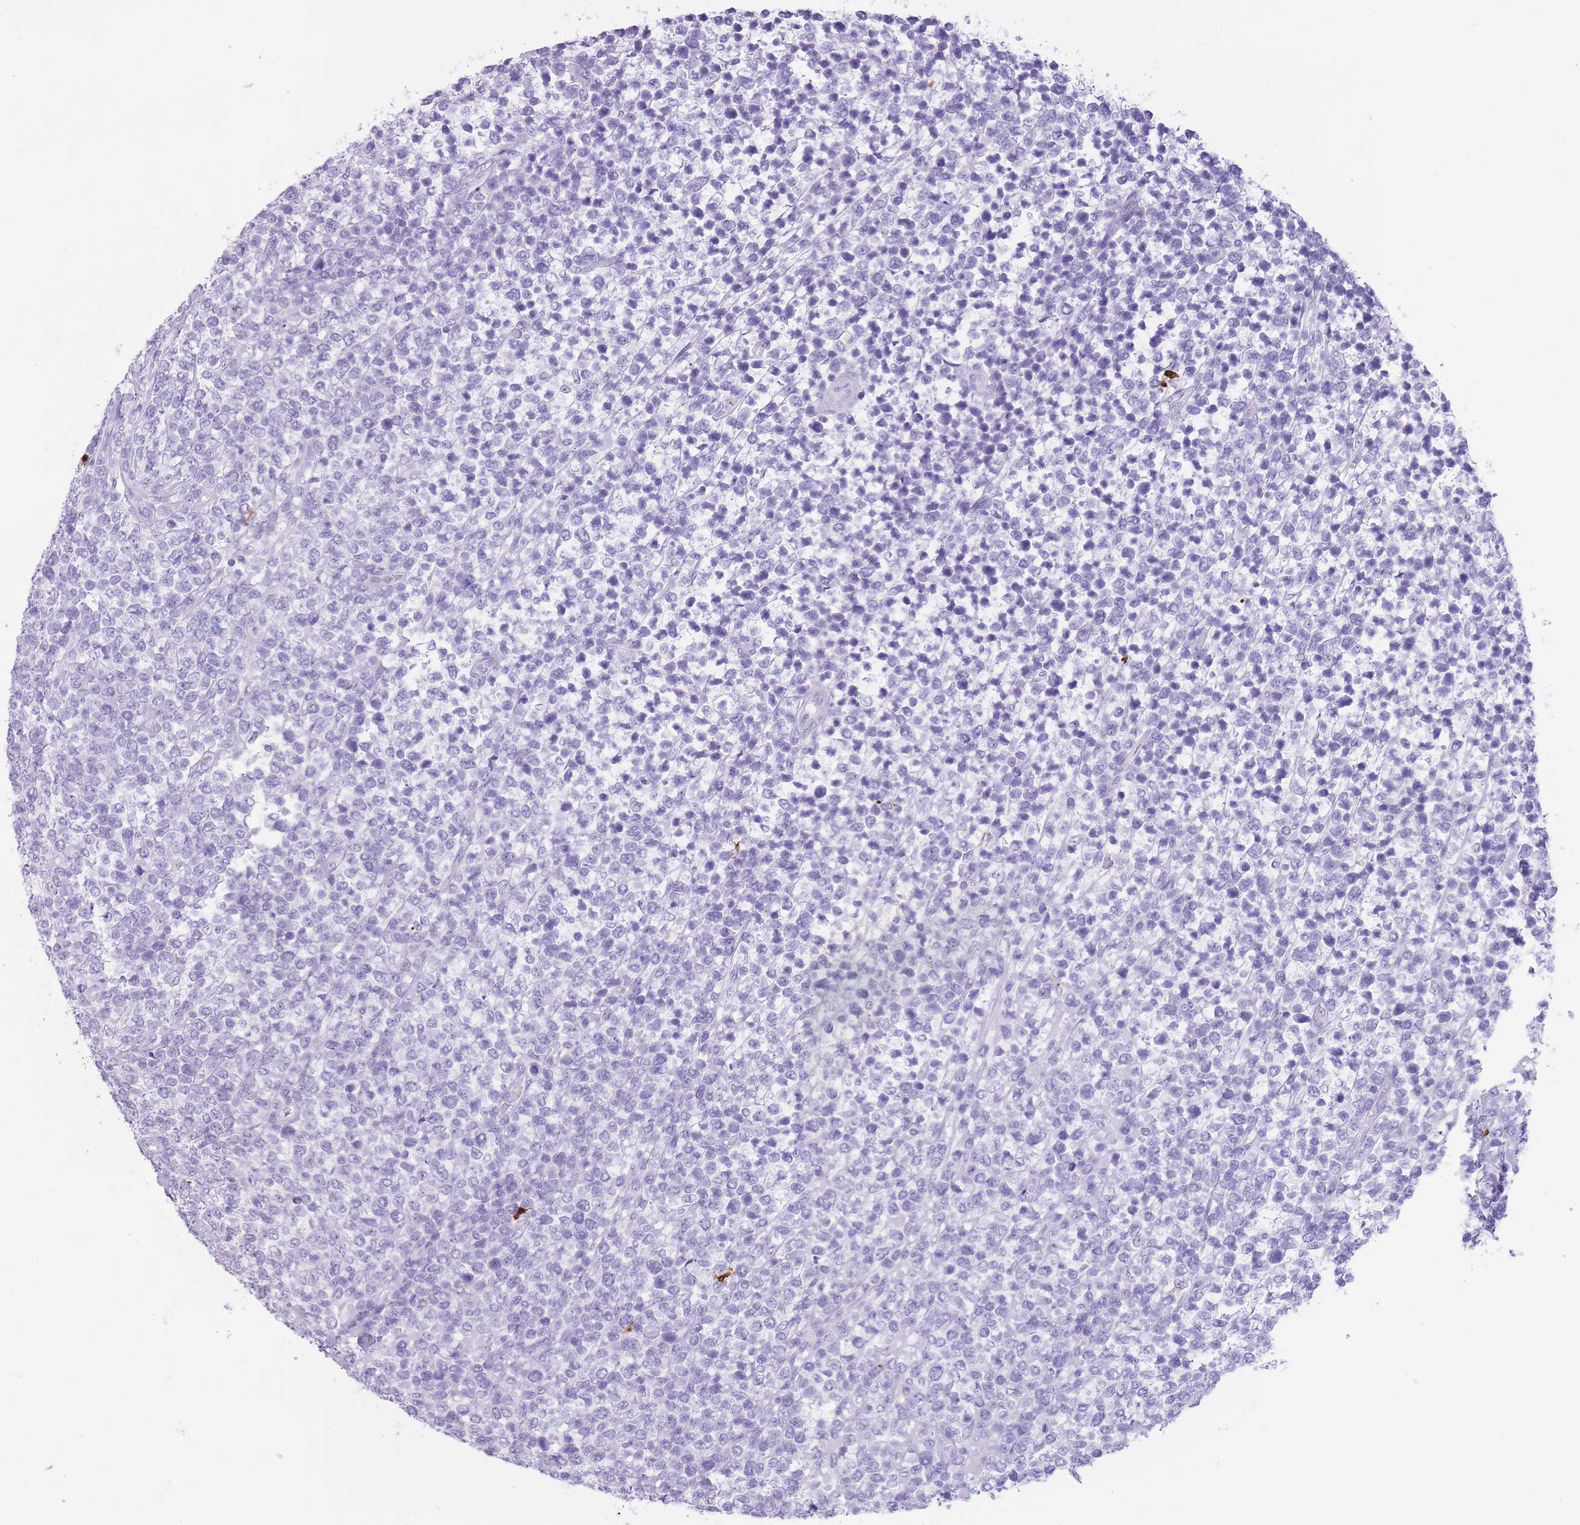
{"staining": {"intensity": "negative", "quantity": "none", "location": "none"}, "tissue": "lymphoma", "cell_type": "Tumor cells", "image_type": "cancer", "snomed": [{"axis": "morphology", "description": "Malignant lymphoma, non-Hodgkin's type, High grade"}, {"axis": "topography", "description": "Soft tissue"}], "caption": "IHC photomicrograph of high-grade malignant lymphoma, non-Hodgkin's type stained for a protein (brown), which shows no staining in tumor cells.", "gene": "OR4F21", "patient": {"sex": "female", "age": 56}}